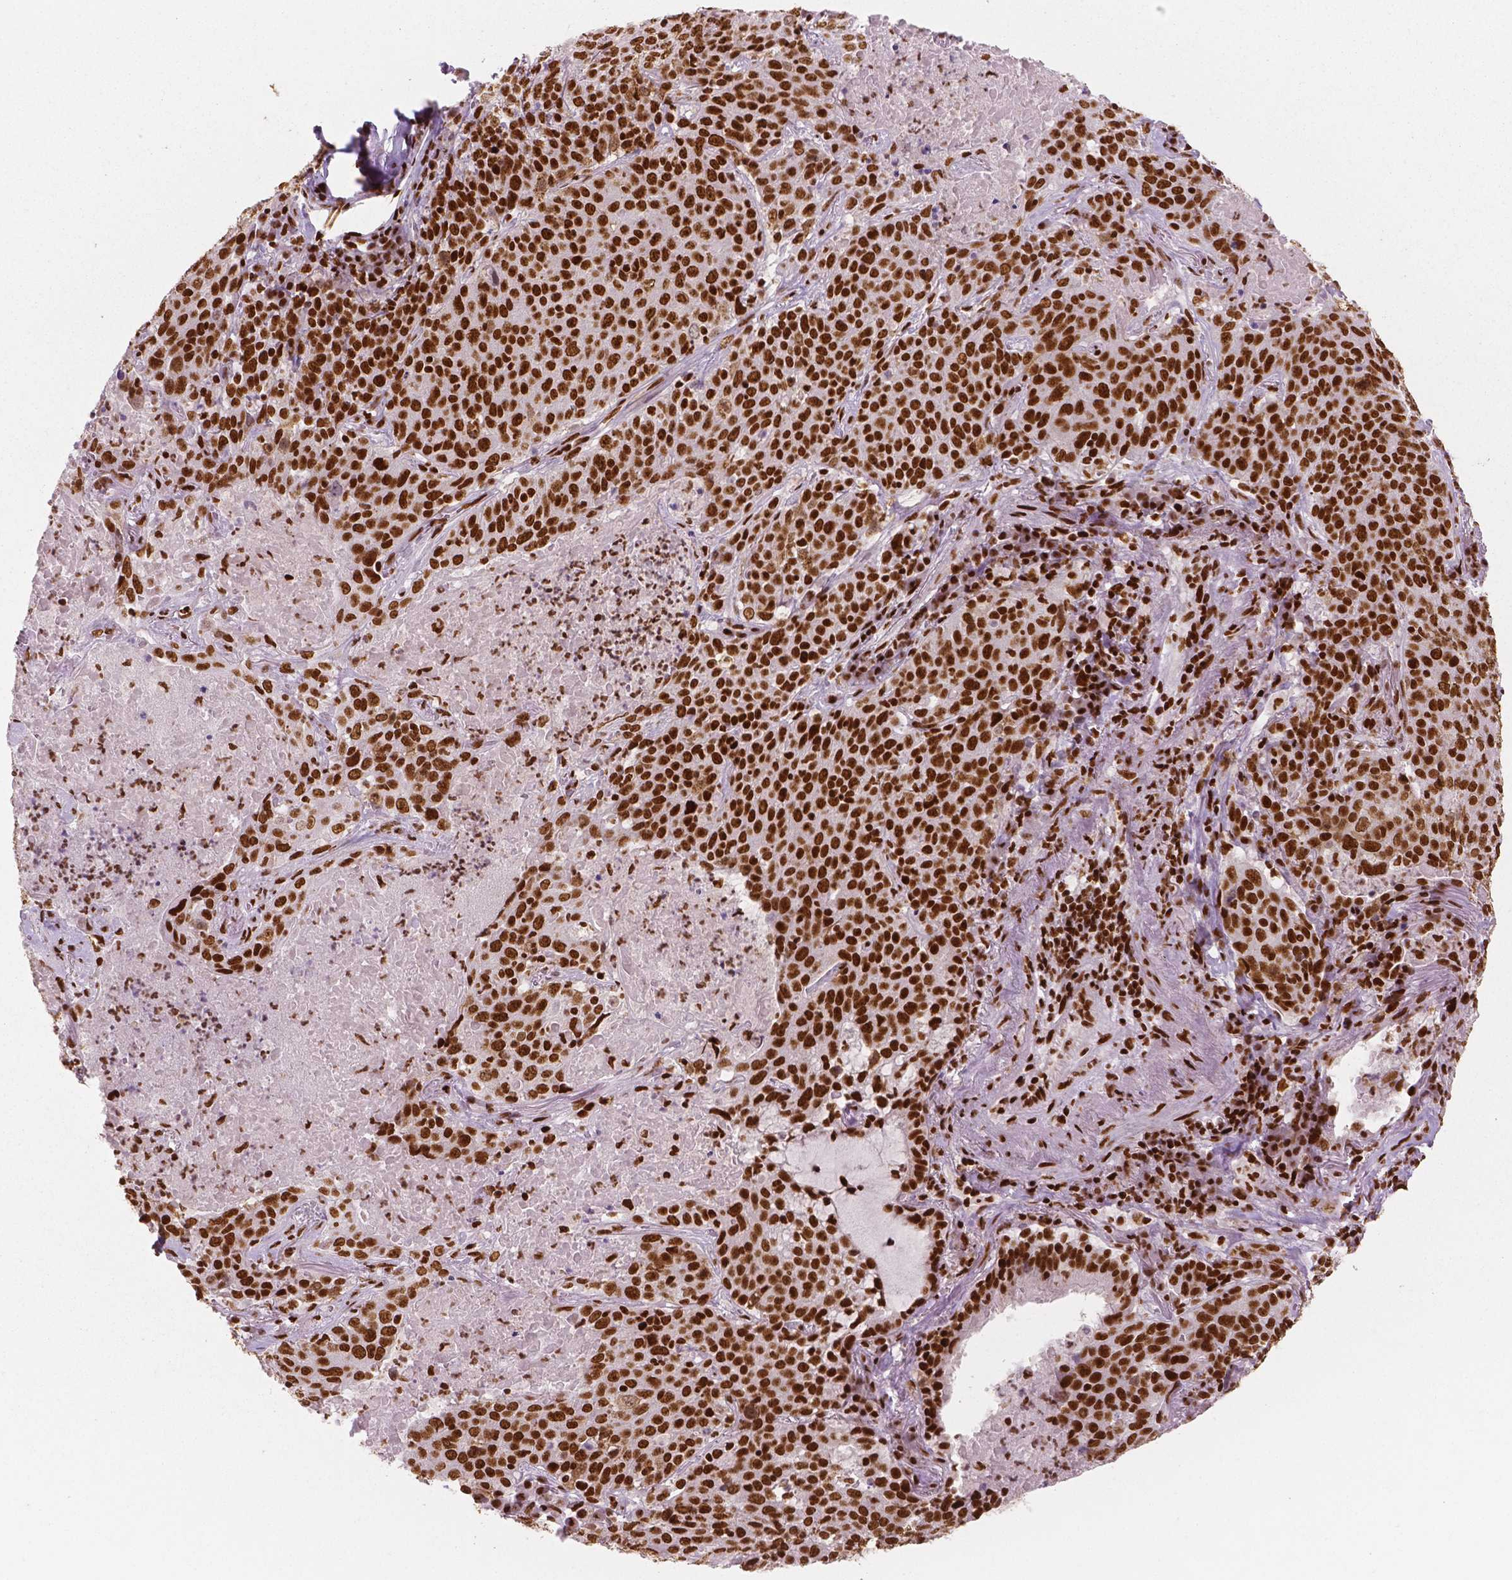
{"staining": {"intensity": "strong", "quantity": ">75%", "location": "nuclear"}, "tissue": "lung cancer", "cell_type": "Tumor cells", "image_type": "cancer", "snomed": [{"axis": "morphology", "description": "Squamous cell carcinoma, NOS"}, {"axis": "topography", "description": "Lung"}], "caption": "Immunohistochemical staining of squamous cell carcinoma (lung) exhibits high levels of strong nuclear expression in approximately >75% of tumor cells. Nuclei are stained in blue.", "gene": "BRD4", "patient": {"sex": "male", "age": 82}}